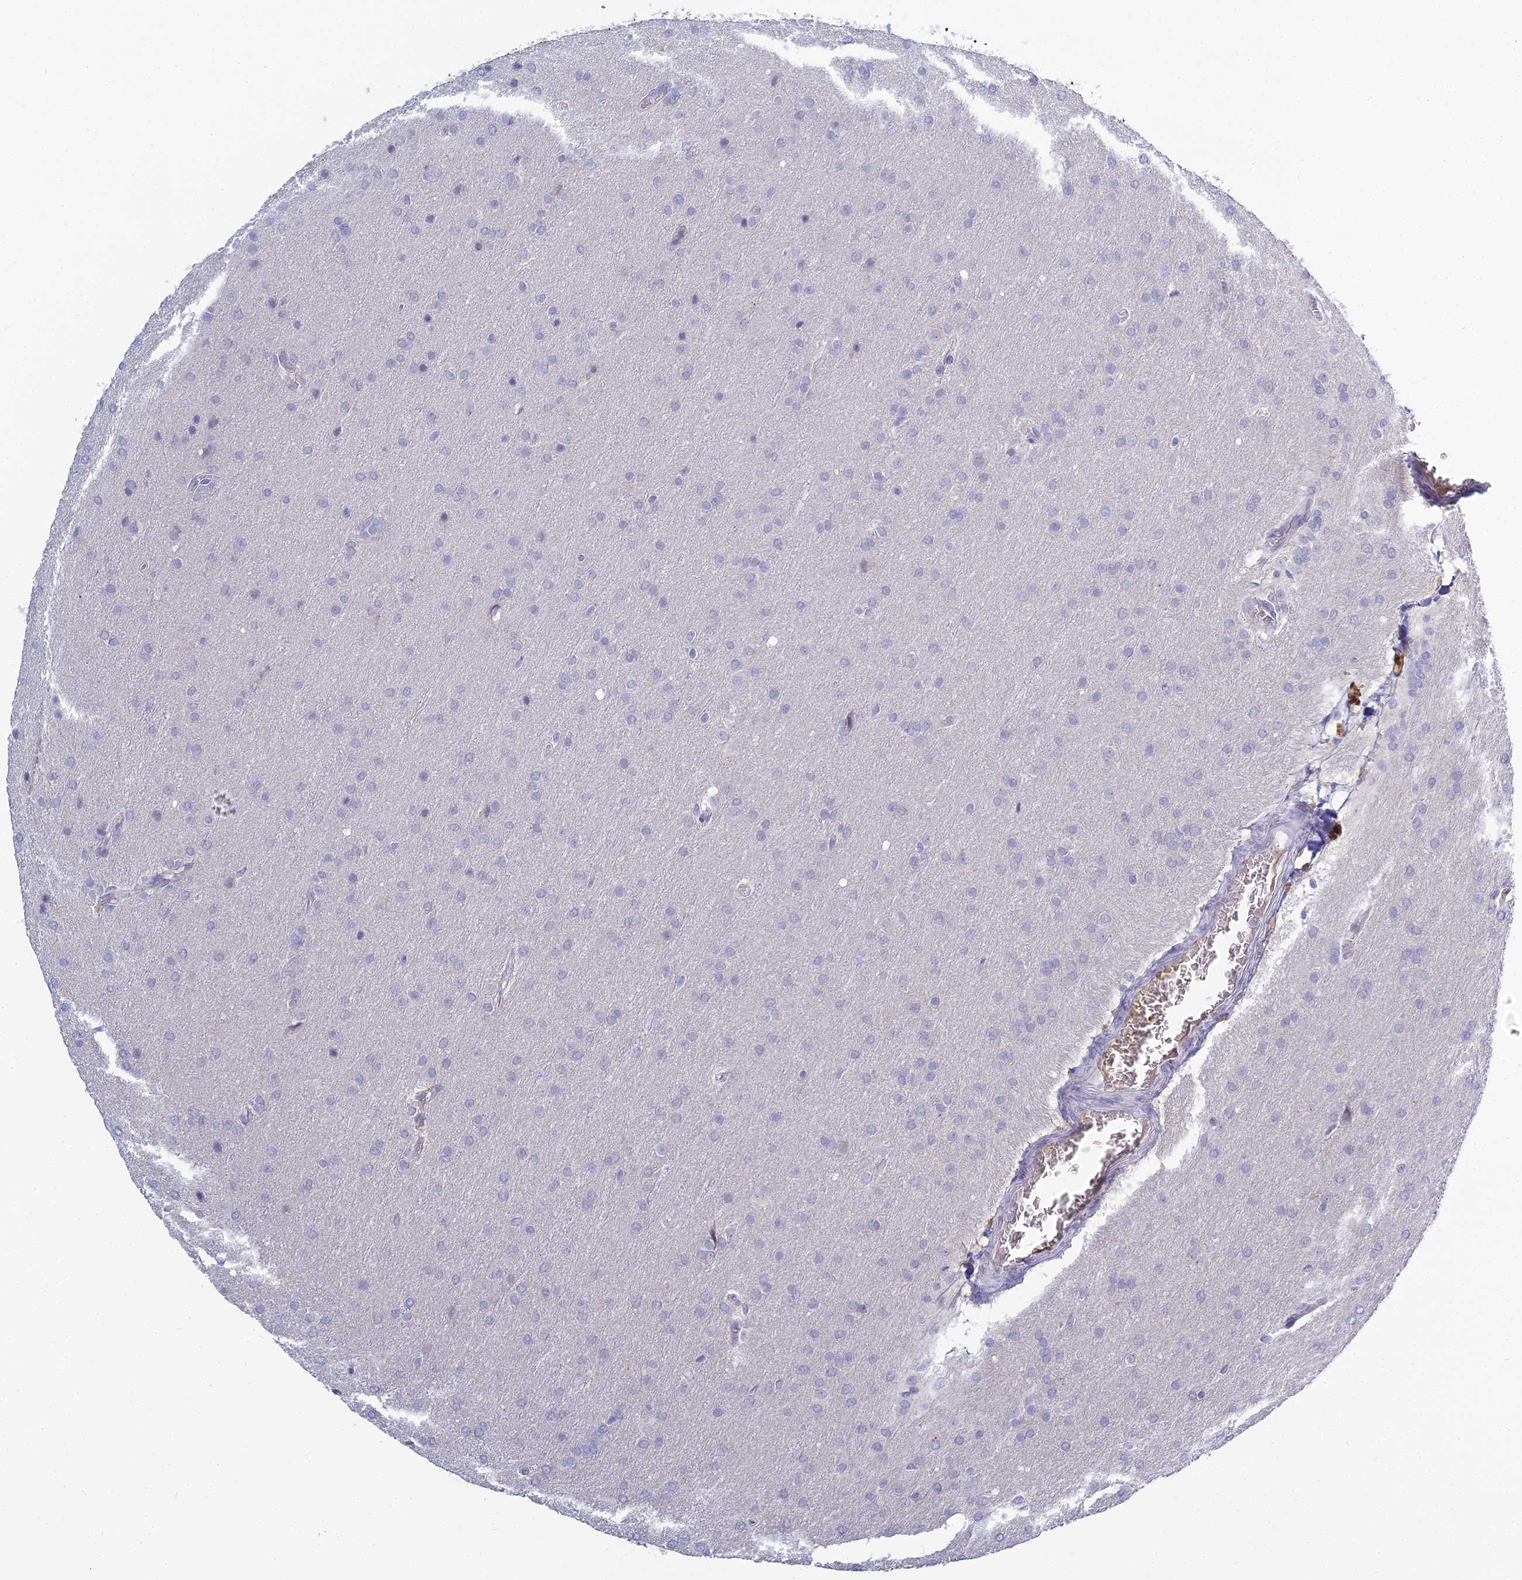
{"staining": {"intensity": "negative", "quantity": "none", "location": "none"}, "tissue": "glioma", "cell_type": "Tumor cells", "image_type": "cancer", "snomed": [{"axis": "morphology", "description": "Glioma, malignant, Low grade"}, {"axis": "topography", "description": "Brain"}], "caption": "Micrograph shows no significant protein expression in tumor cells of glioma.", "gene": "MUC13", "patient": {"sex": "female", "age": 32}}